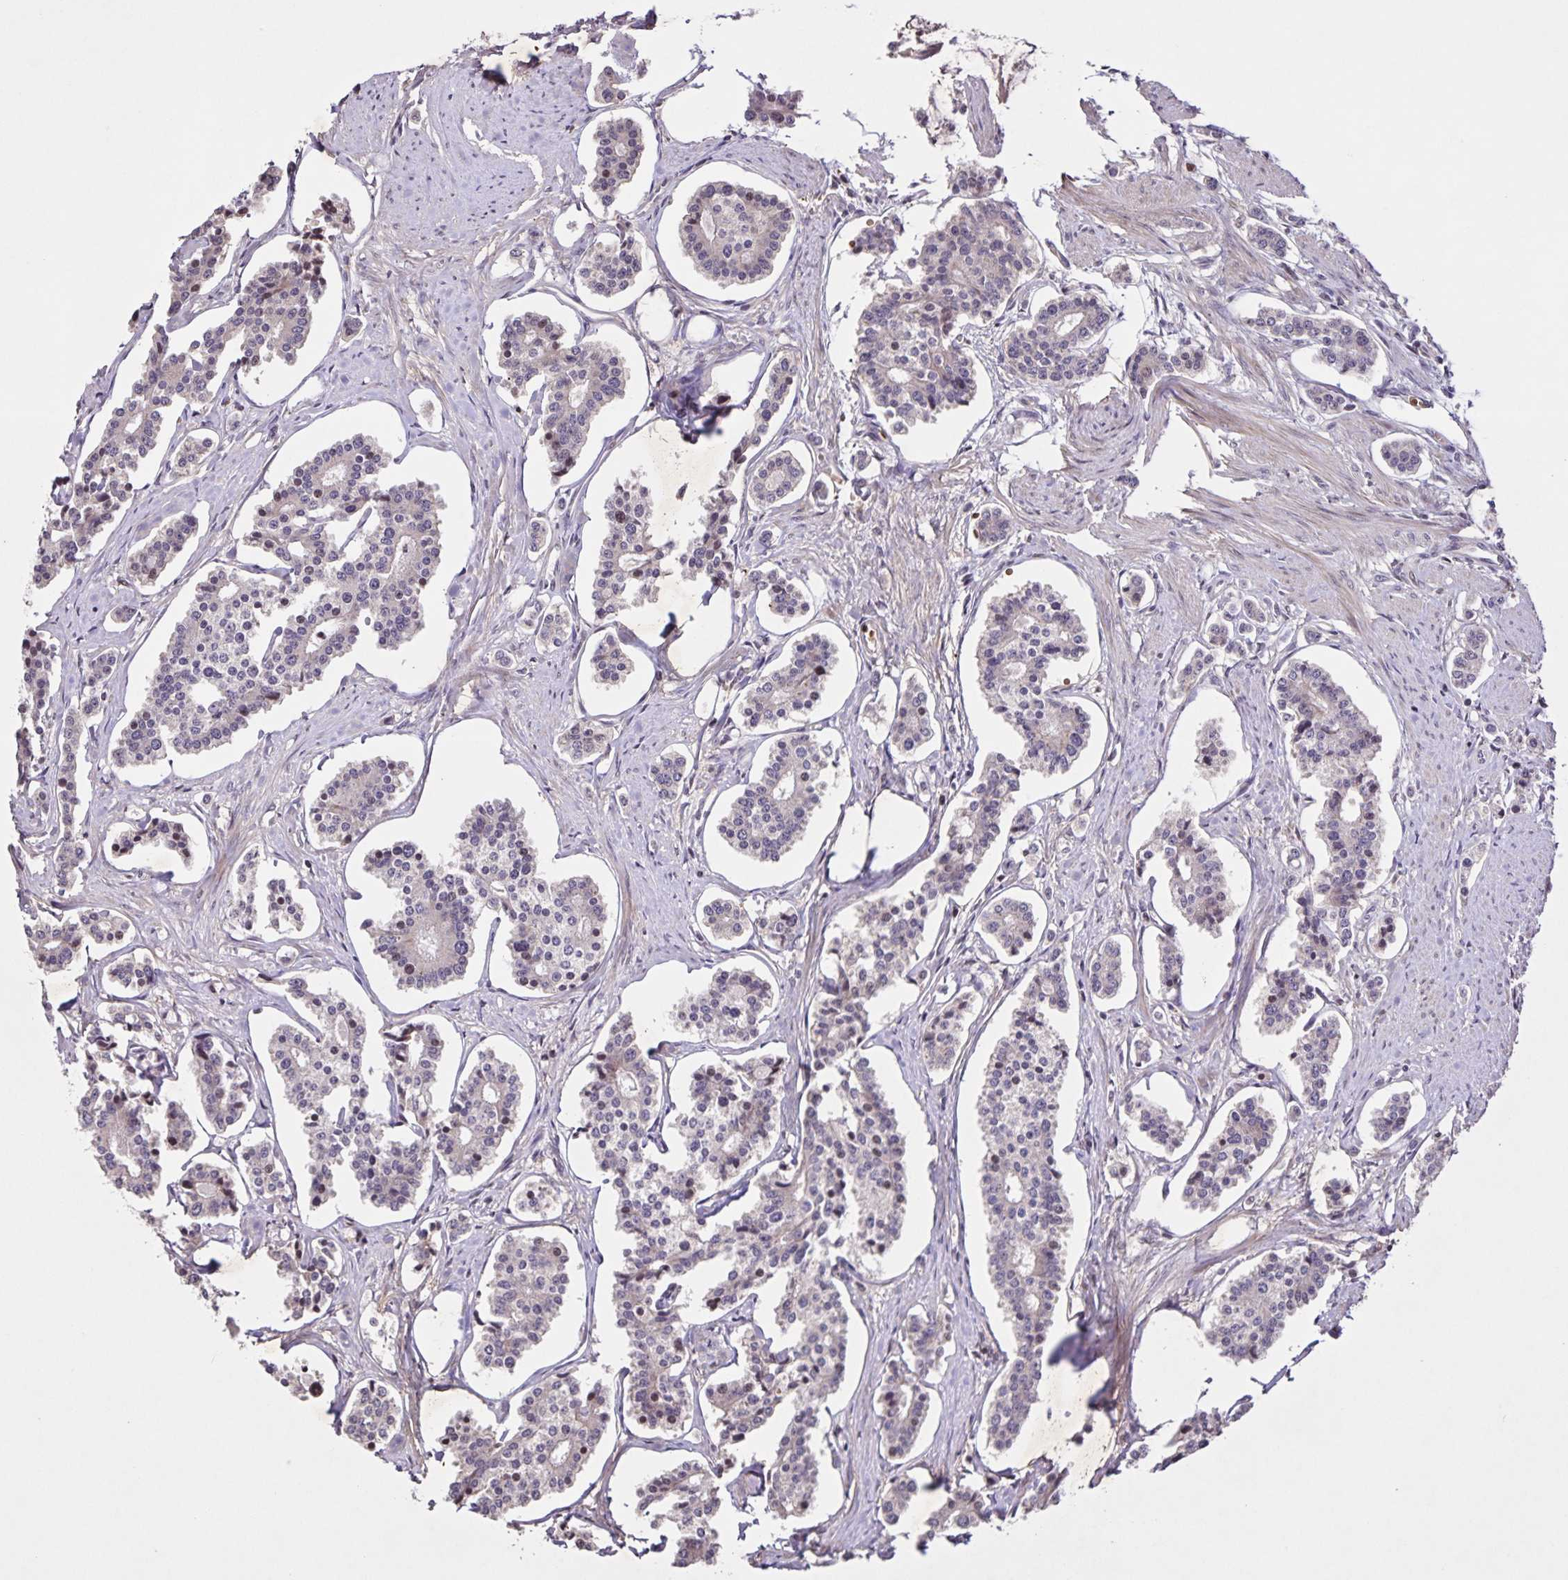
{"staining": {"intensity": "negative", "quantity": "none", "location": "none"}, "tissue": "carcinoid", "cell_type": "Tumor cells", "image_type": "cancer", "snomed": [{"axis": "morphology", "description": "Carcinoid, malignant, NOS"}, {"axis": "topography", "description": "Small intestine"}], "caption": "The micrograph demonstrates no significant expression in tumor cells of carcinoid. Nuclei are stained in blue.", "gene": "GDF2", "patient": {"sex": "female", "age": 65}}